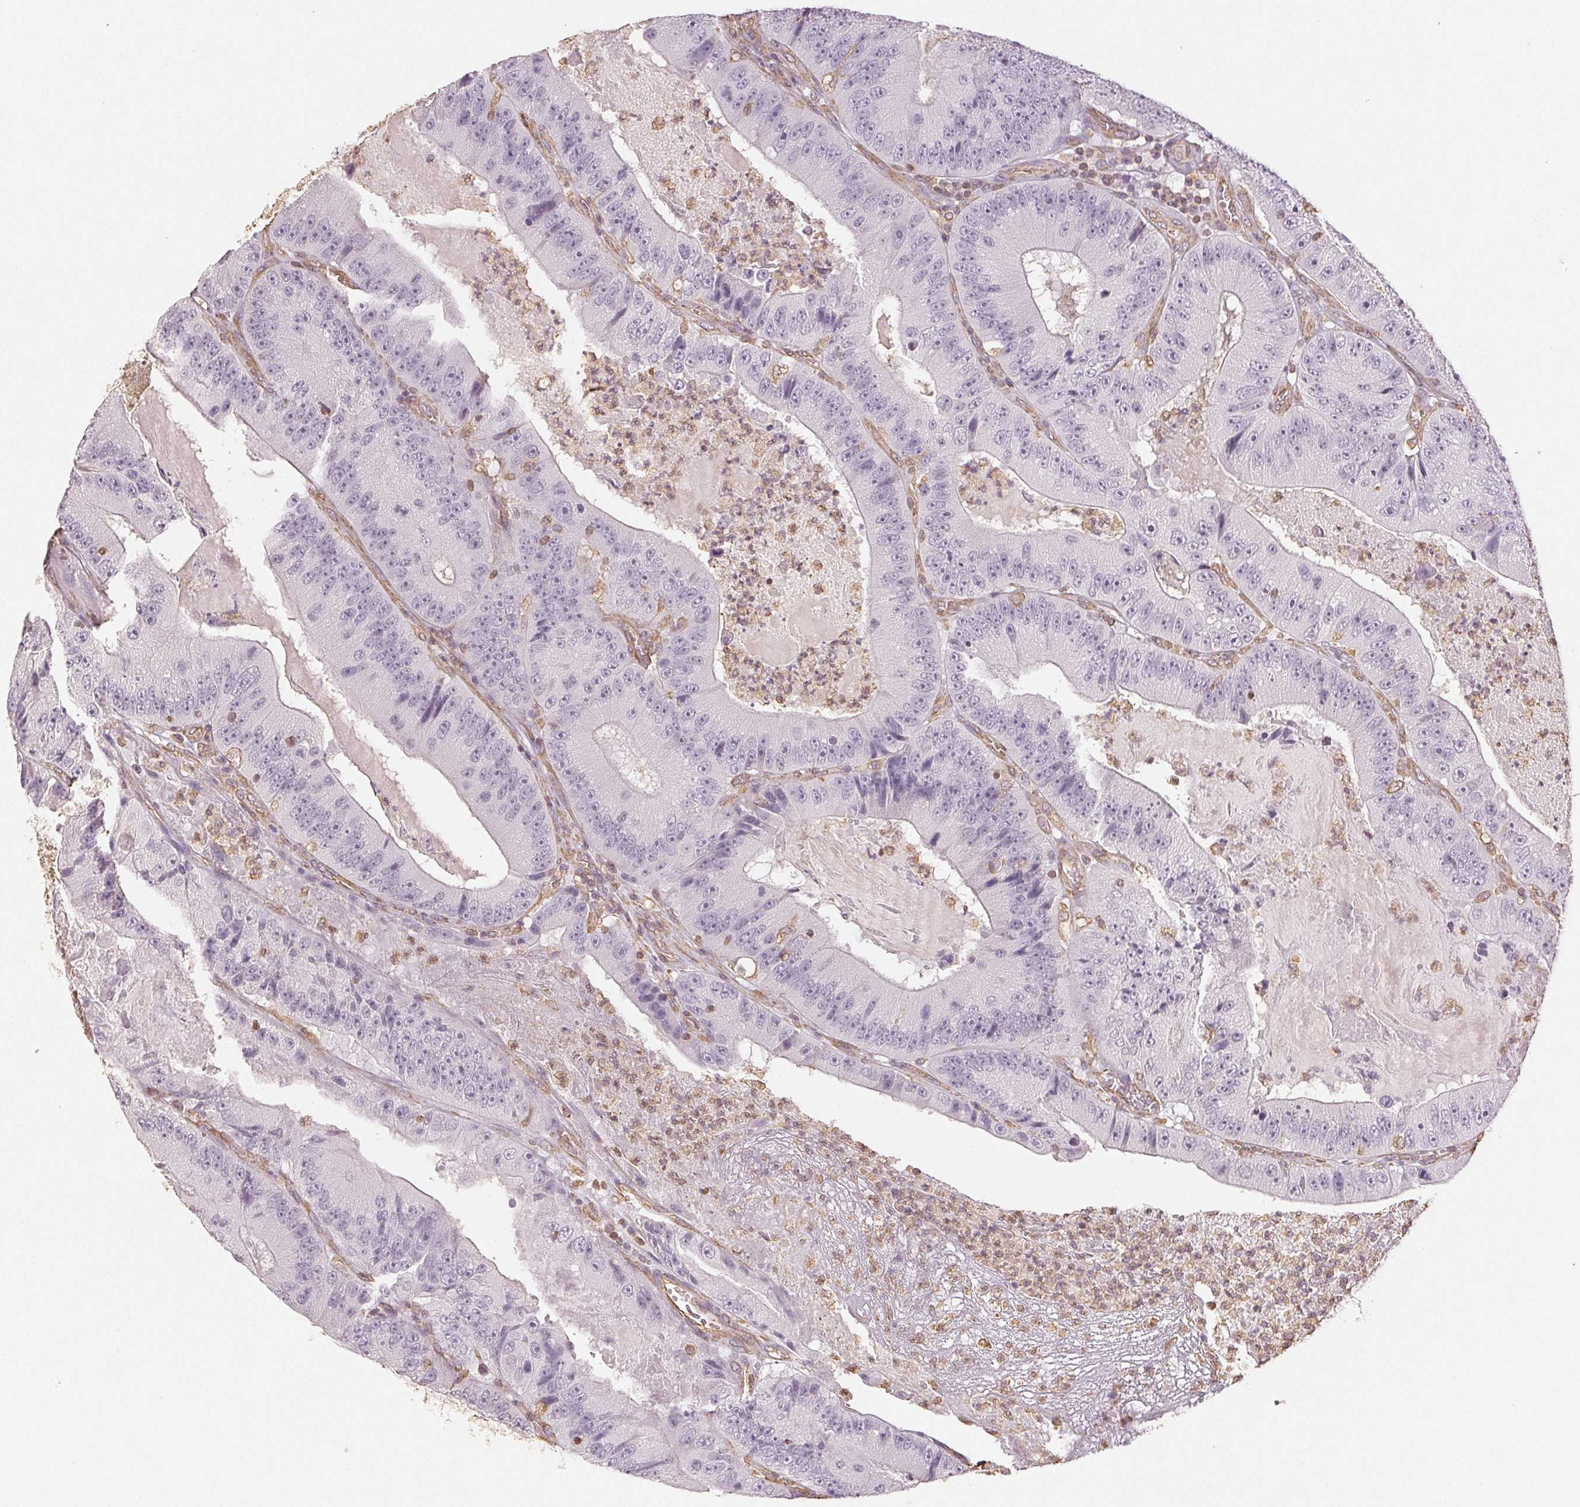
{"staining": {"intensity": "negative", "quantity": "none", "location": "none"}, "tissue": "colorectal cancer", "cell_type": "Tumor cells", "image_type": "cancer", "snomed": [{"axis": "morphology", "description": "Adenocarcinoma, NOS"}, {"axis": "topography", "description": "Colon"}], "caption": "Immunohistochemistry photomicrograph of neoplastic tissue: human adenocarcinoma (colorectal) stained with DAB (3,3'-diaminobenzidine) demonstrates no significant protein positivity in tumor cells.", "gene": "COL7A1", "patient": {"sex": "female", "age": 86}}